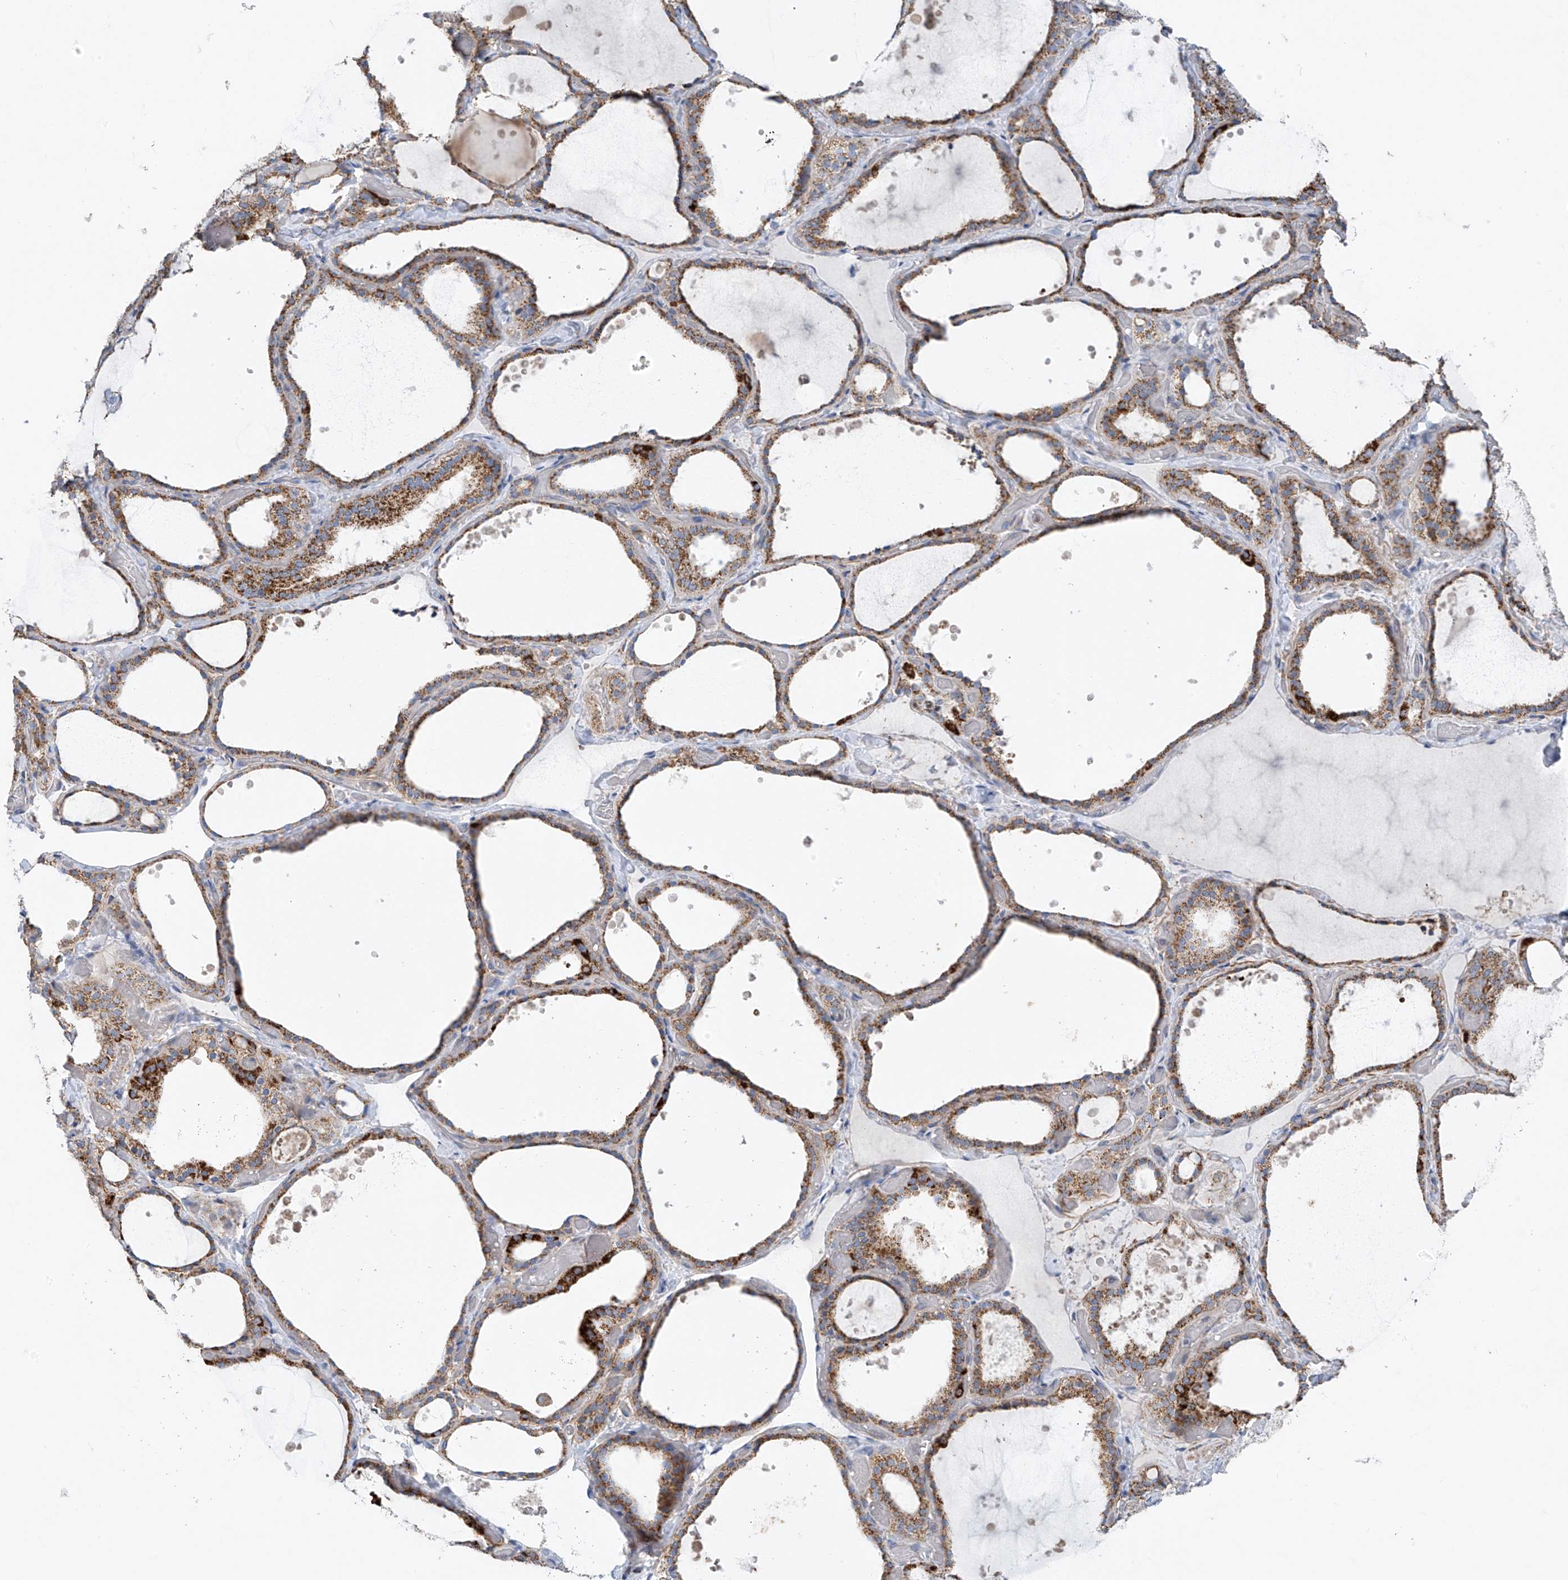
{"staining": {"intensity": "moderate", "quantity": ">75%", "location": "cytoplasmic/membranous"}, "tissue": "thyroid gland", "cell_type": "Glandular cells", "image_type": "normal", "snomed": [{"axis": "morphology", "description": "Normal tissue, NOS"}, {"axis": "topography", "description": "Thyroid gland"}], "caption": "Immunohistochemistry (IHC) of benign human thyroid gland reveals medium levels of moderate cytoplasmic/membranous staining in about >75% of glandular cells.", "gene": "EOMES", "patient": {"sex": "female", "age": 44}}